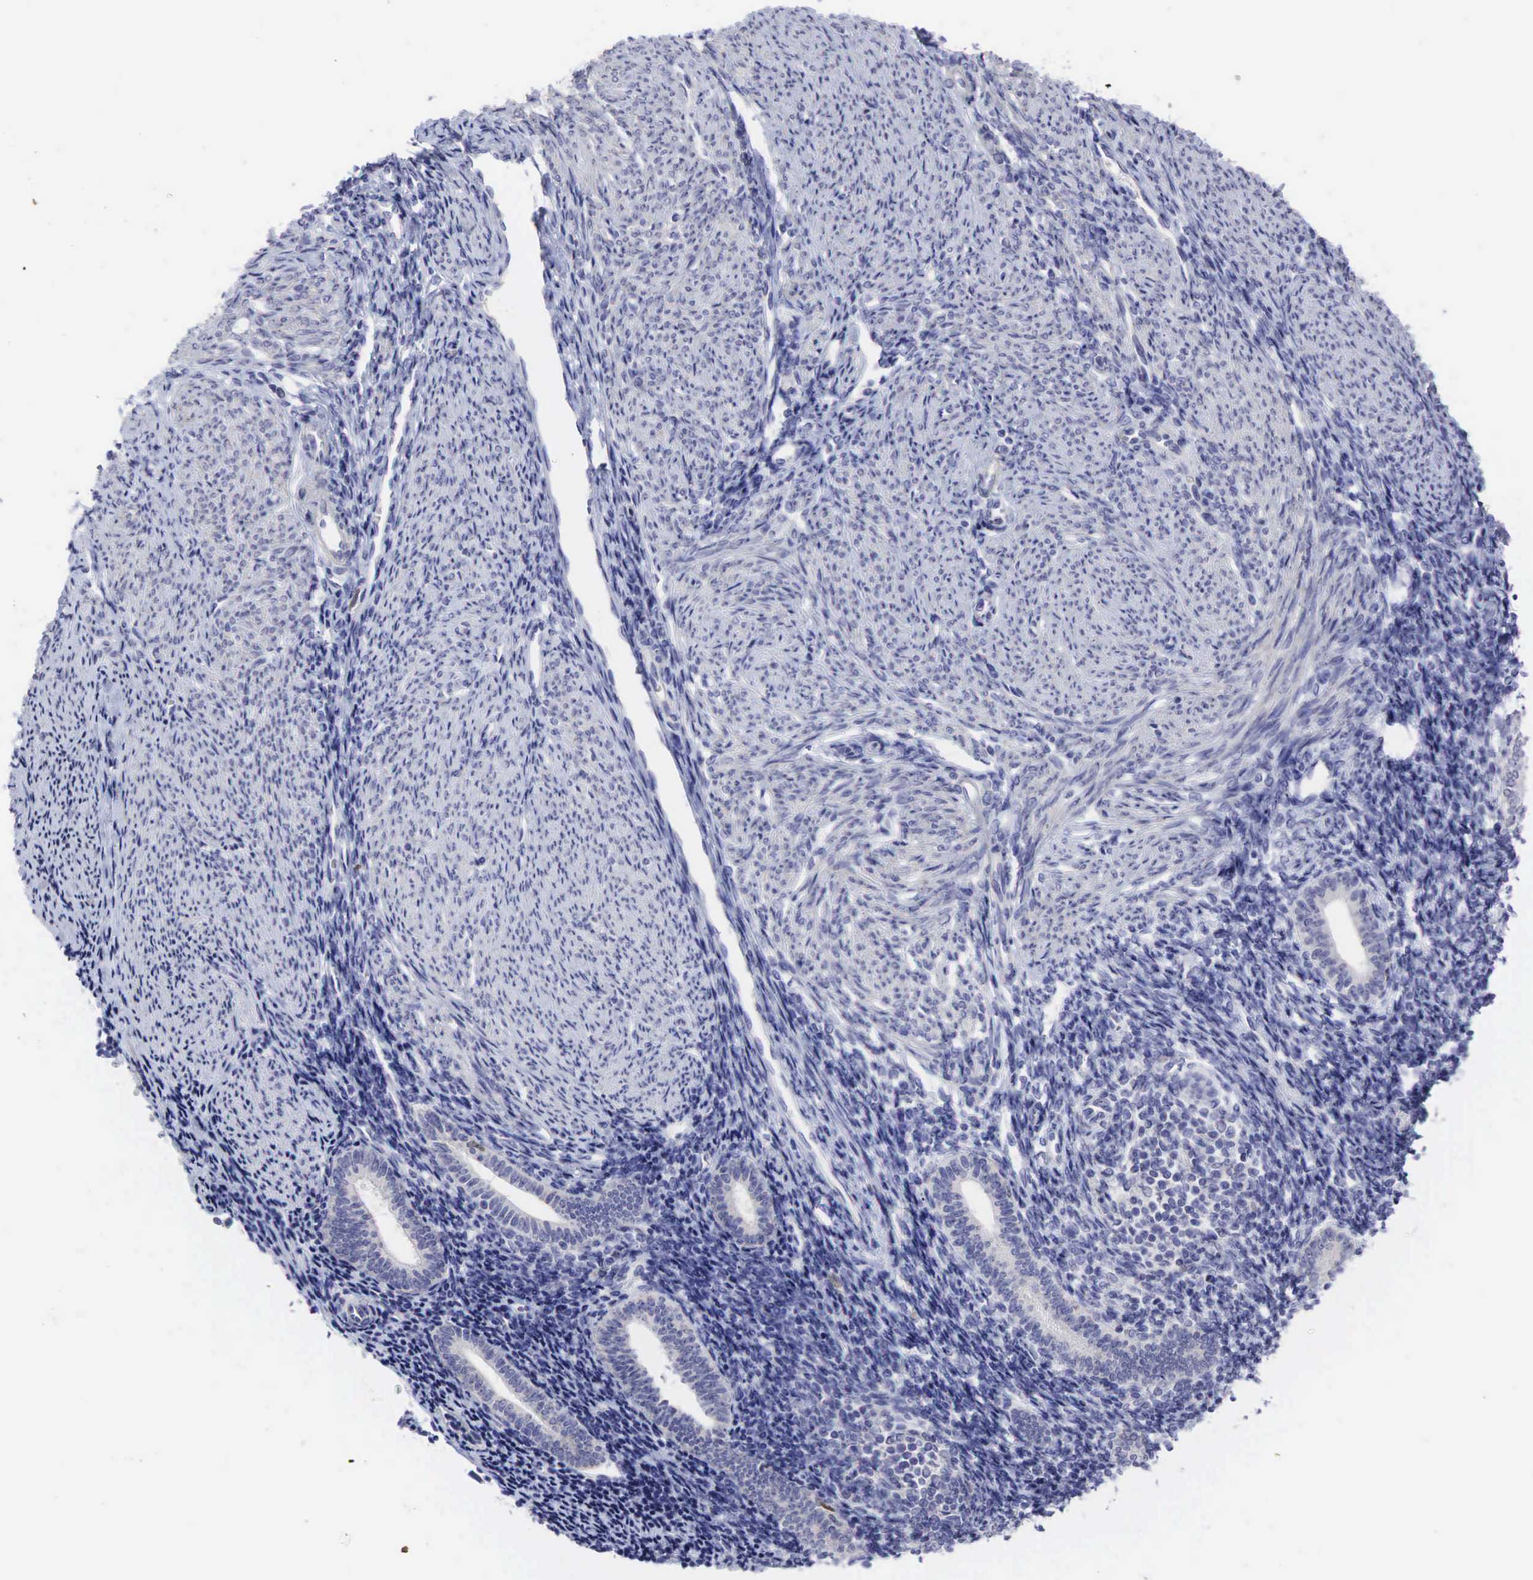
{"staining": {"intensity": "negative", "quantity": "none", "location": "none"}, "tissue": "endometrium", "cell_type": "Cells in endometrial stroma", "image_type": "normal", "snomed": [{"axis": "morphology", "description": "Normal tissue, NOS"}, {"axis": "topography", "description": "Endometrium"}], "caption": "Image shows no significant protein positivity in cells in endometrial stroma of benign endometrium. (IHC, brightfield microscopy, high magnification).", "gene": "CCND1", "patient": {"sex": "female", "age": 52}}